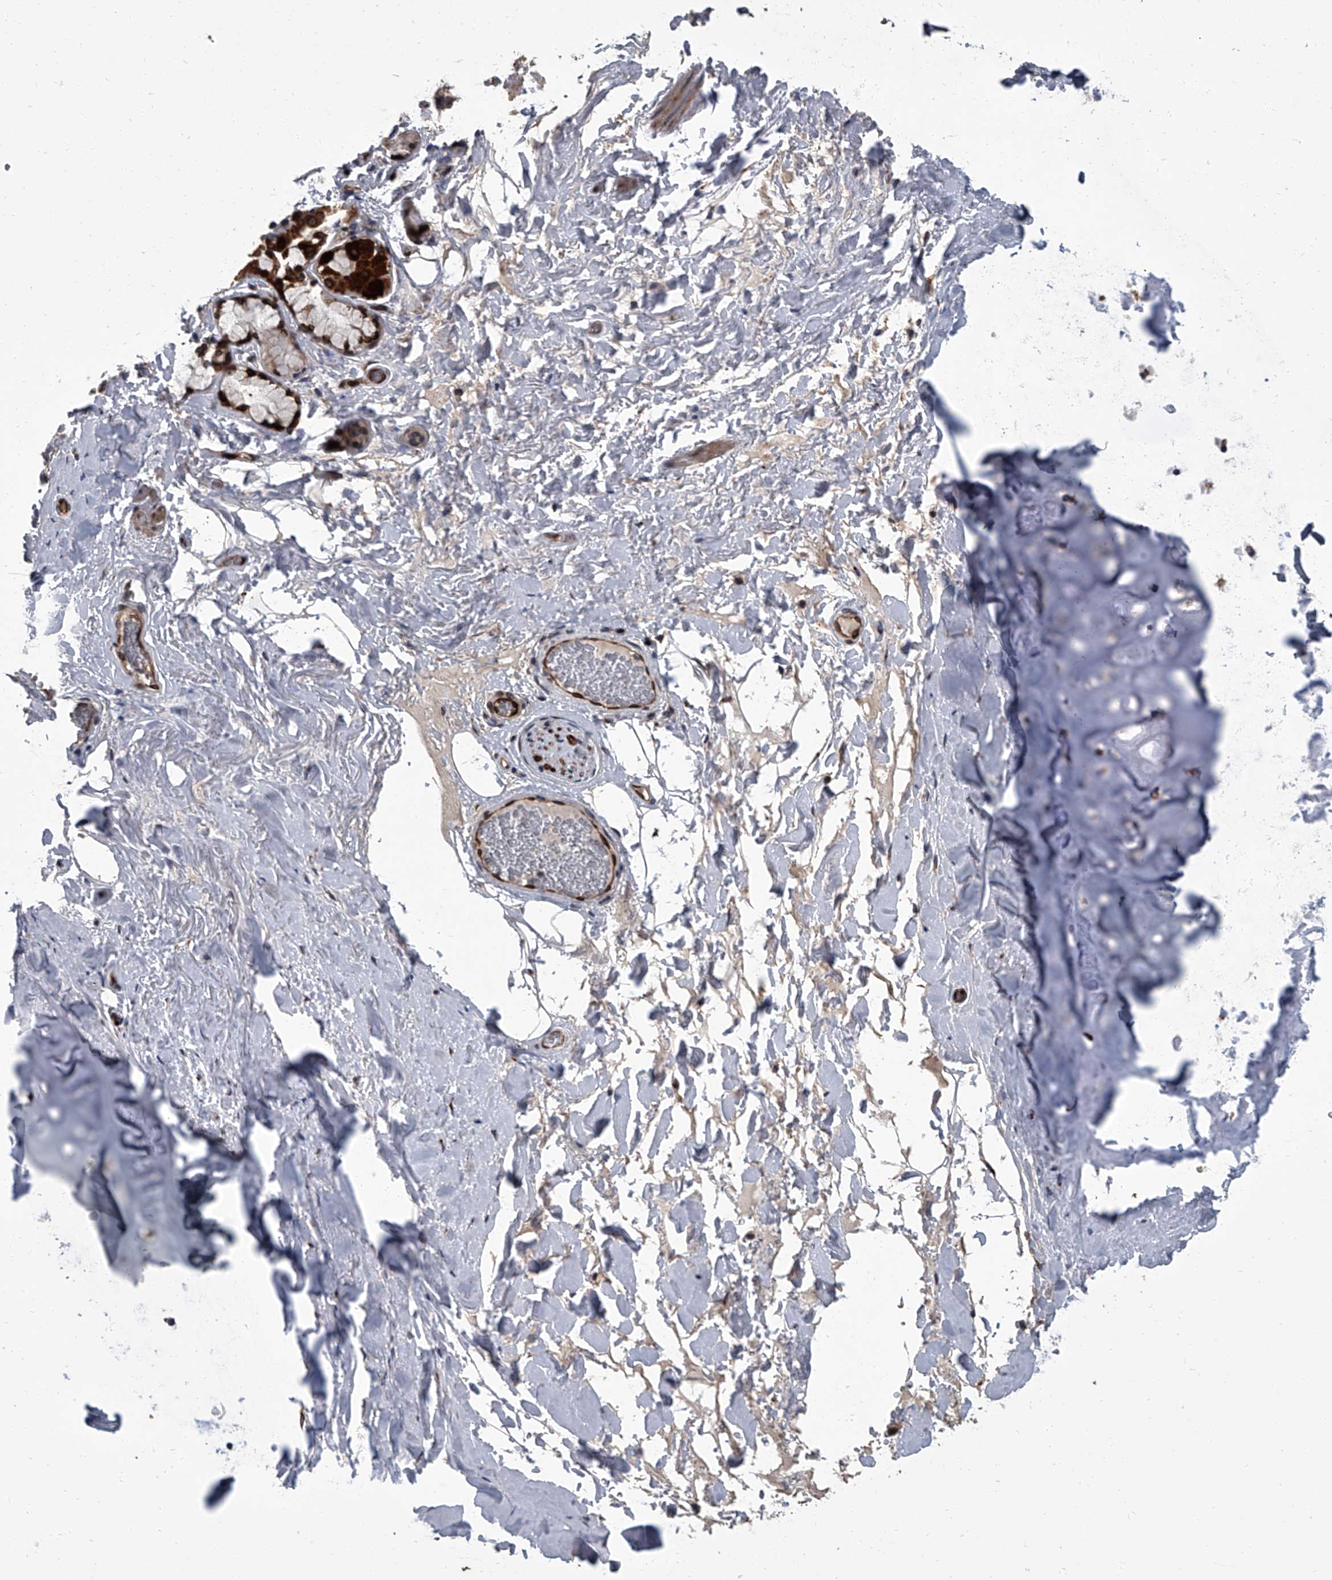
{"staining": {"intensity": "strong", "quantity": "25%-75%", "location": "cytoplasmic/membranous,nuclear"}, "tissue": "adipose tissue", "cell_type": "Adipocytes", "image_type": "normal", "snomed": [{"axis": "morphology", "description": "Normal tissue, NOS"}, {"axis": "topography", "description": "Cartilage tissue"}], "caption": "This photomicrograph reveals IHC staining of unremarkable human adipose tissue, with high strong cytoplasmic/membranous,nuclear expression in approximately 25%-75% of adipocytes.", "gene": "LRRC8C", "patient": {"sex": "female", "age": 63}}